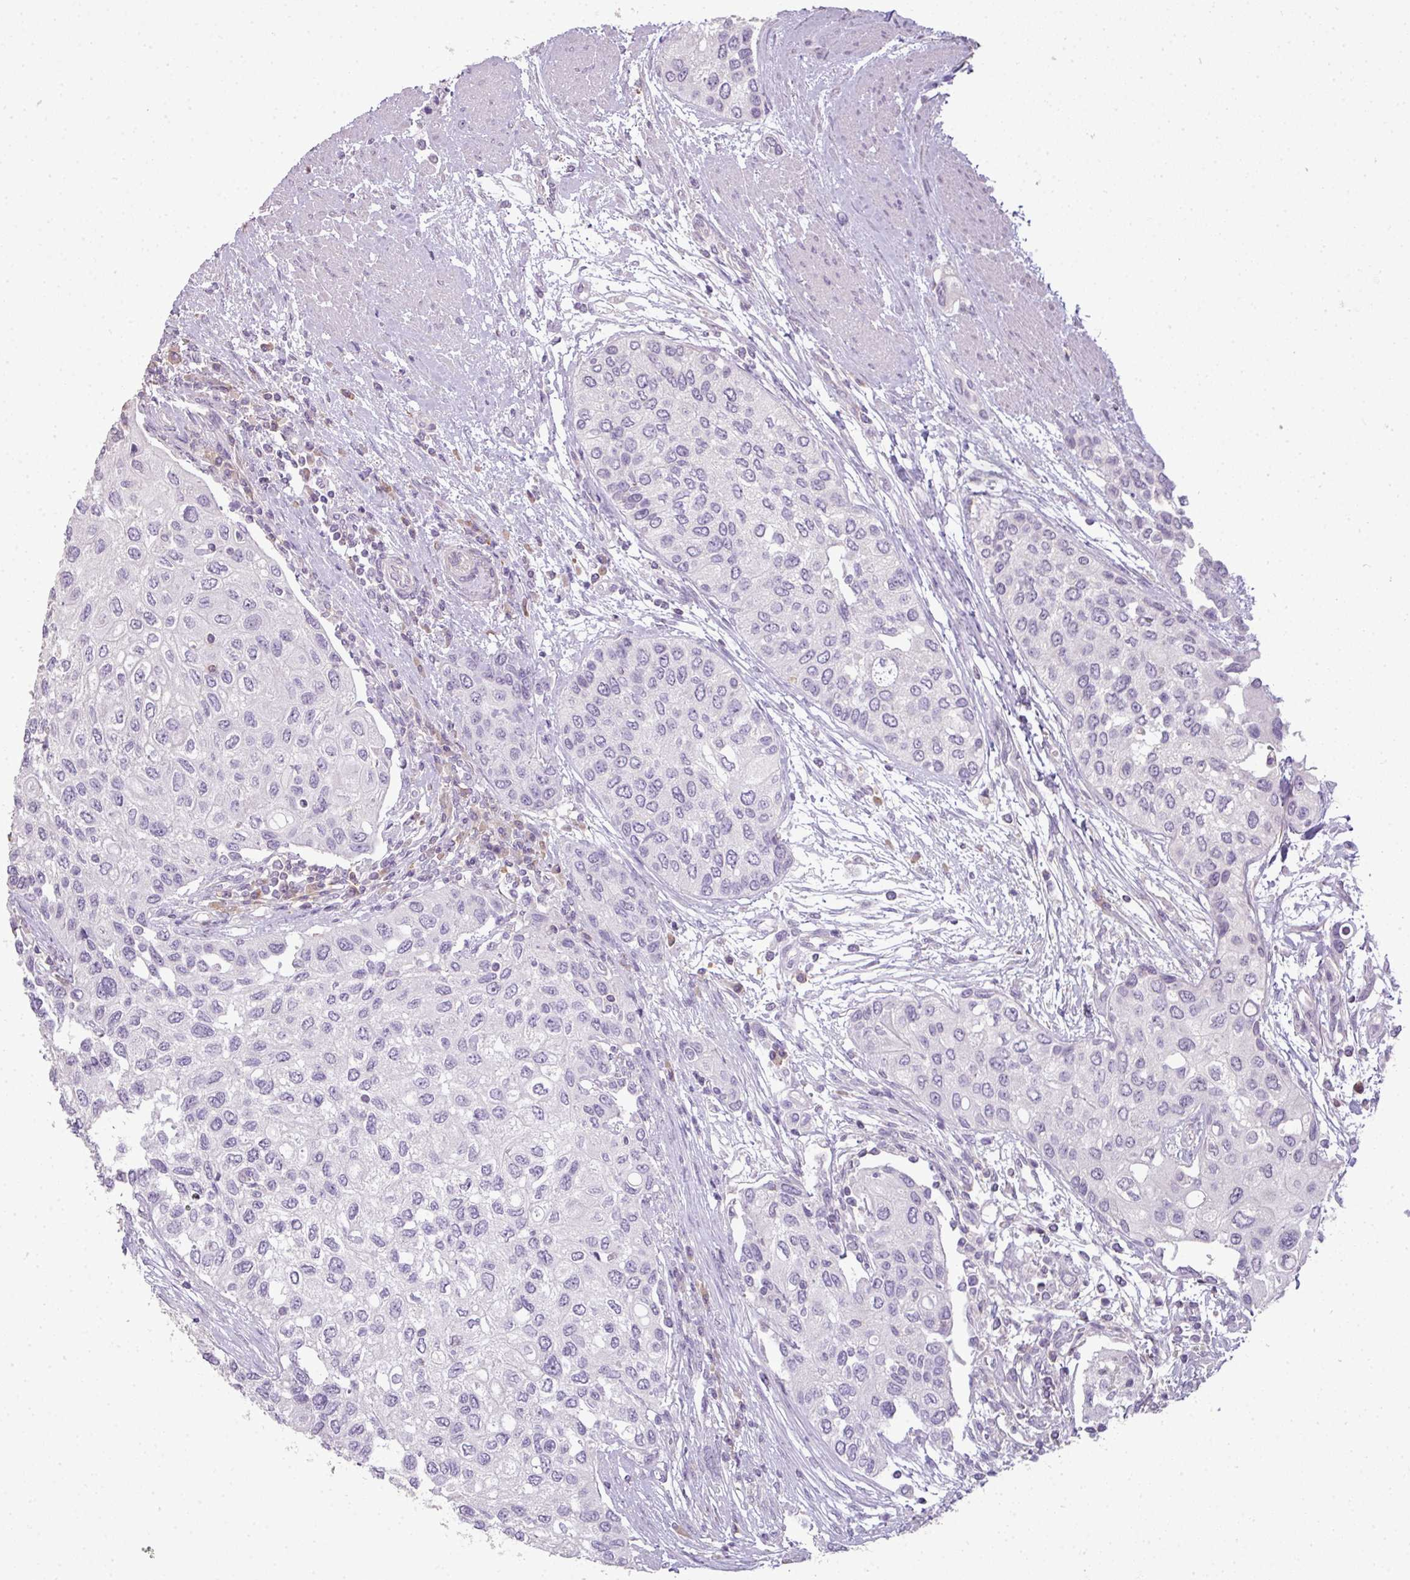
{"staining": {"intensity": "negative", "quantity": "none", "location": "none"}, "tissue": "urothelial cancer", "cell_type": "Tumor cells", "image_type": "cancer", "snomed": [{"axis": "morphology", "description": "Normal tissue, NOS"}, {"axis": "morphology", "description": "Urothelial carcinoma, High grade"}, {"axis": "topography", "description": "Vascular tissue"}, {"axis": "topography", "description": "Urinary bladder"}], "caption": "DAB immunohistochemical staining of human high-grade urothelial carcinoma exhibits no significant staining in tumor cells. (DAB IHC, high magnification).", "gene": "LY9", "patient": {"sex": "female", "age": 56}}